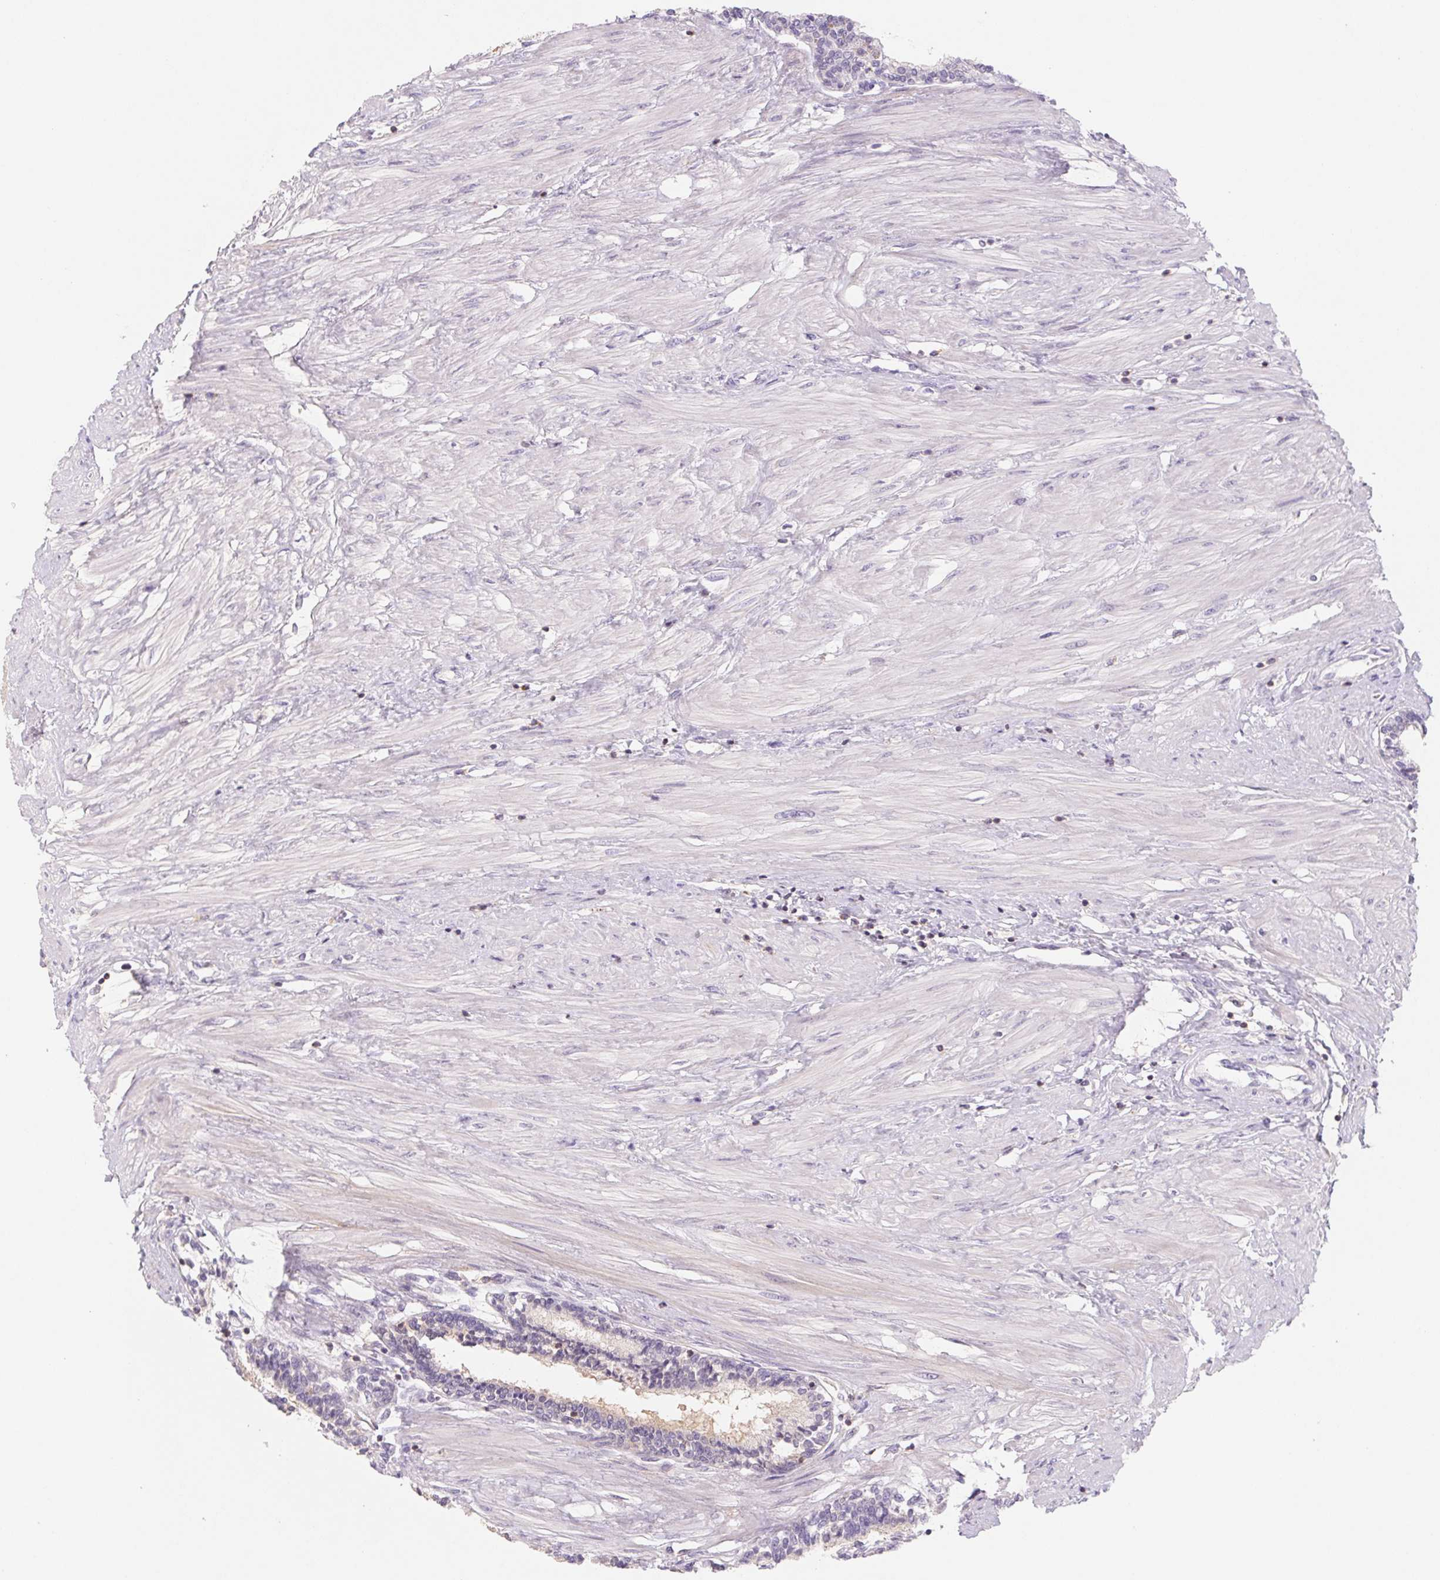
{"staining": {"intensity": "negative", "quantity": "none", "location": "none"}, "tissue": "prostate", "cell_type": "Glandular cells", "image_type": "normal", "snomed": [{"axis": "morphology", "description": "Normal tissue, NOS"}, {"axis": "topography", "description": "Prostate"}], "caption": "An IHC histopathology image of unremarkable prostate is shown. There is no staining in glandular cells of prostate. (DAB (3,3'-diaminobenzidine) IHC with hematoxylin counter stain).", "gene": "KIF26A", "patient": {"sex": "male", "age": 55}}